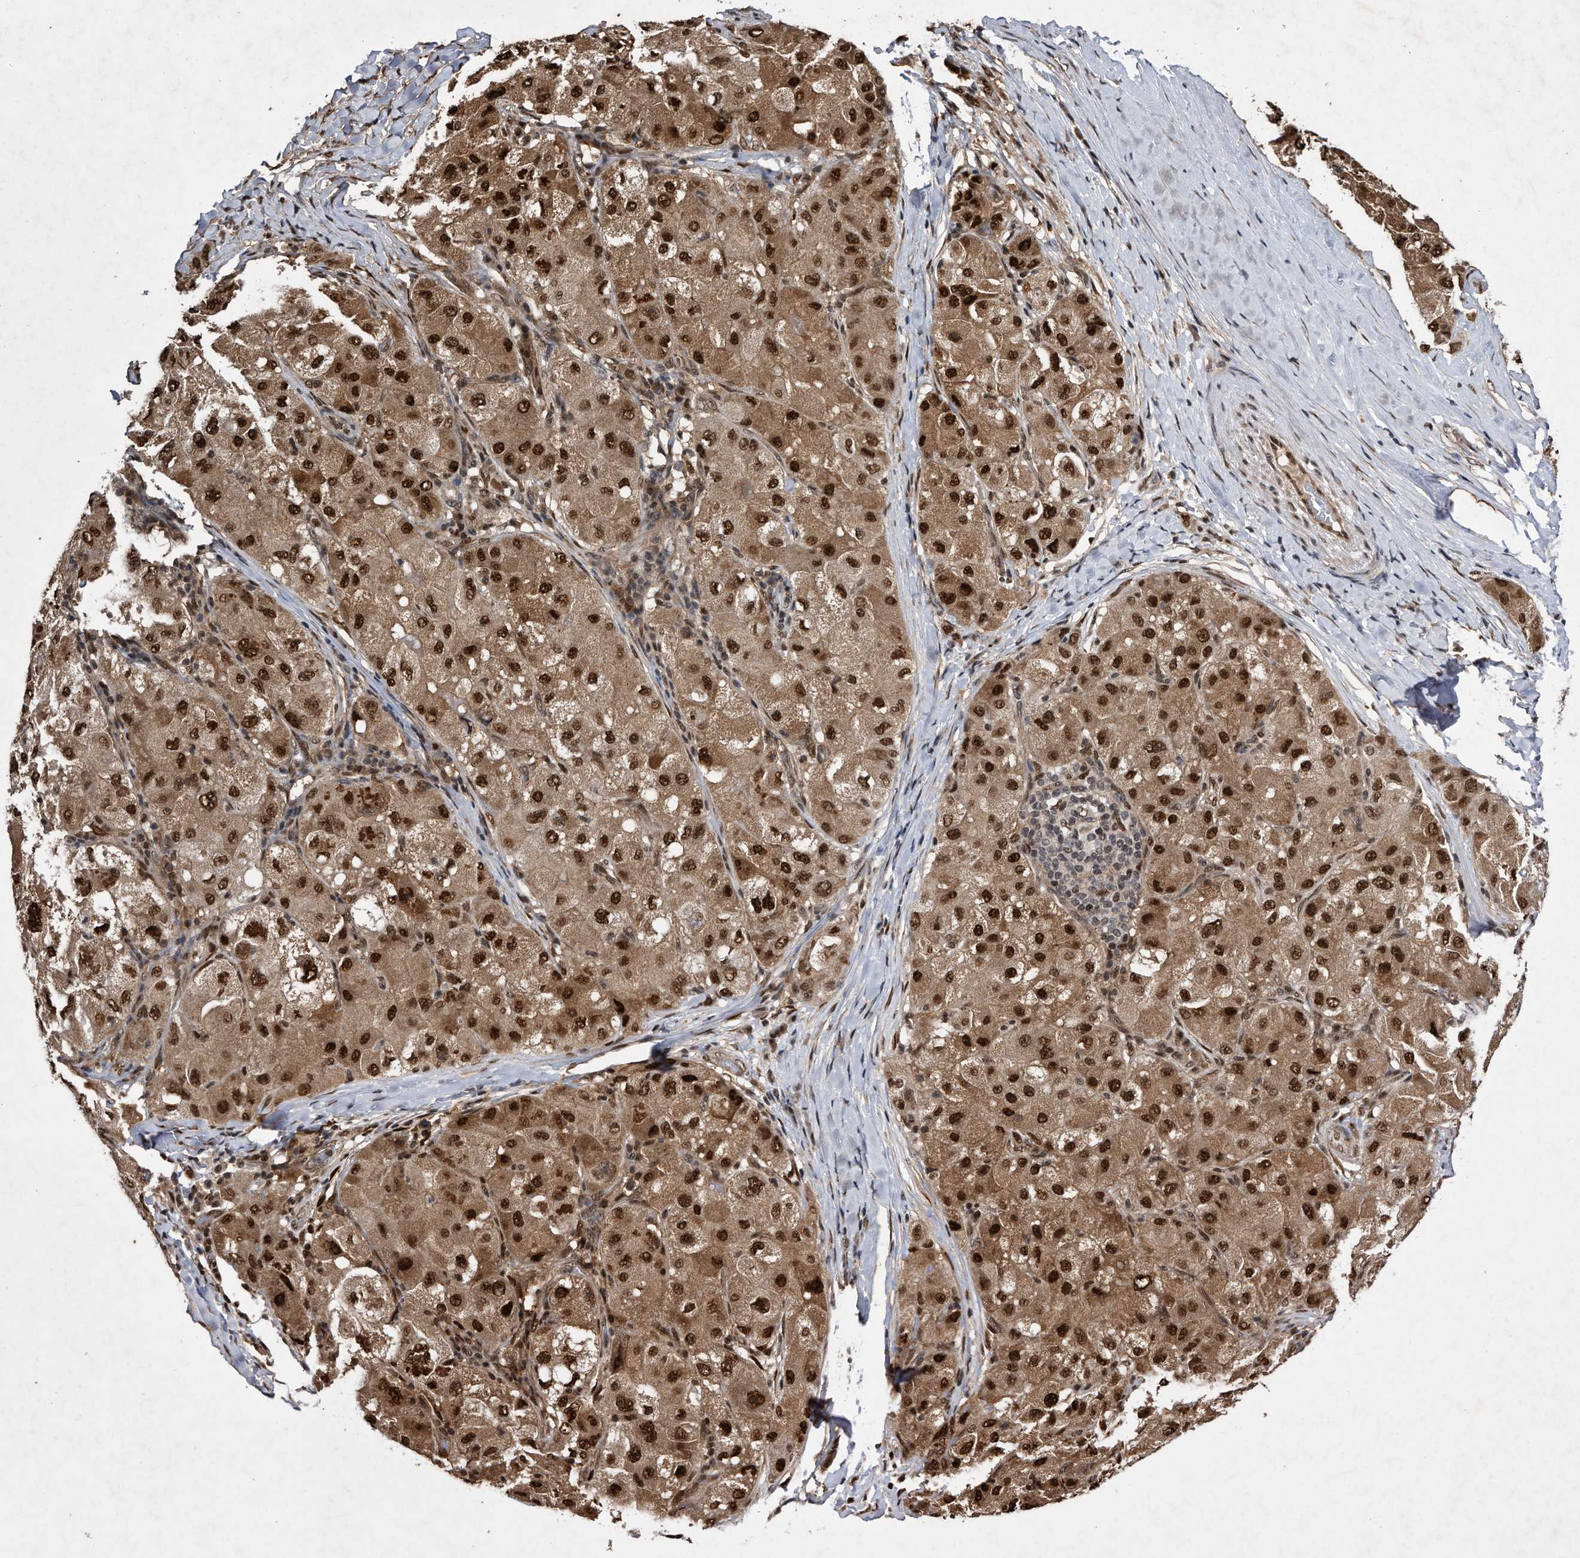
{"staining": {"intensity": "strong", "quantity": ">75%", "location": "cytoplasmic/membranous,nuclear"}, "tissue": "liver cancer", "cell_type": "Tumor cells", "image_type": "cancer", "snomed": [{"axis": "morphology", "description": "Carcinoma, Hepatocellular, NOS"}, {"axis": "topography", "description": "Liver"}], "caption": "Immunohistochemical staining of liver cancer reveals high levels of strong cytoplasmic/membranous and nuclear protein expression in approximately >75% of tumor cells.", "gene": "RAD23B", "patient": {"sex": "male", "age": 80}}